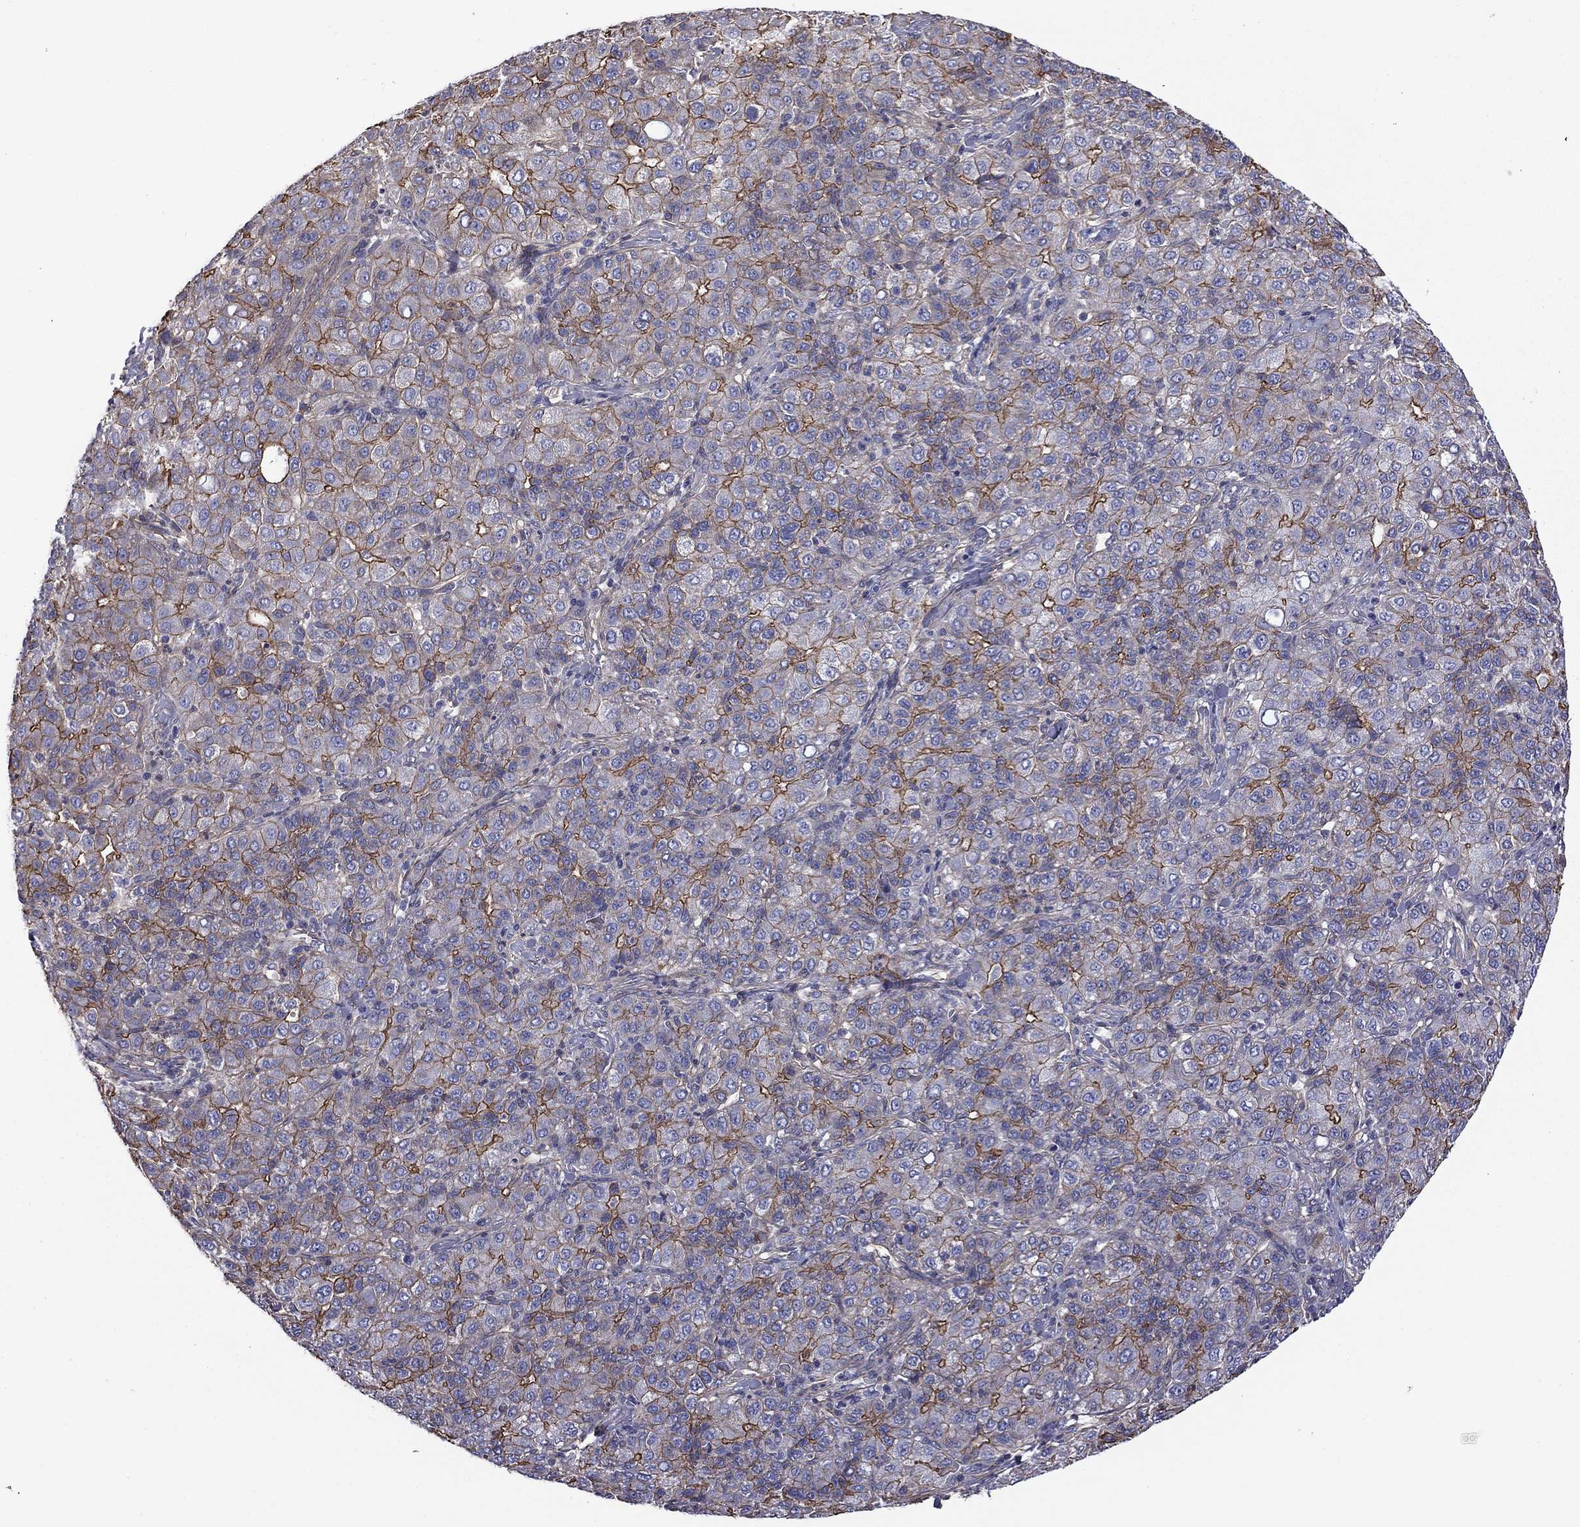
{"staining": {"intensity": "strong", "quantity": "25%-75%", "location": "cytoplasmic/membranous"}, "tissue": "liver cancer", "cell_type": "Tumor cells", "image_type": "cancer", "snomed": [{"axis": "morphology", "description": "Carcinoma, Hepatocellular, NOS"}, {"axis": "topography", "description": "Liver"}], "caption": "Liver cancer was stained to show a protein in brown. There is high levels of strong cytoplasmic/membranous staining in about 25%-75% of tumor cells. (DAB = brown stain, brightfield microscopy at high magnification).", "gene": "TCHH", "patient": {"sex": "male", "age": 65}}